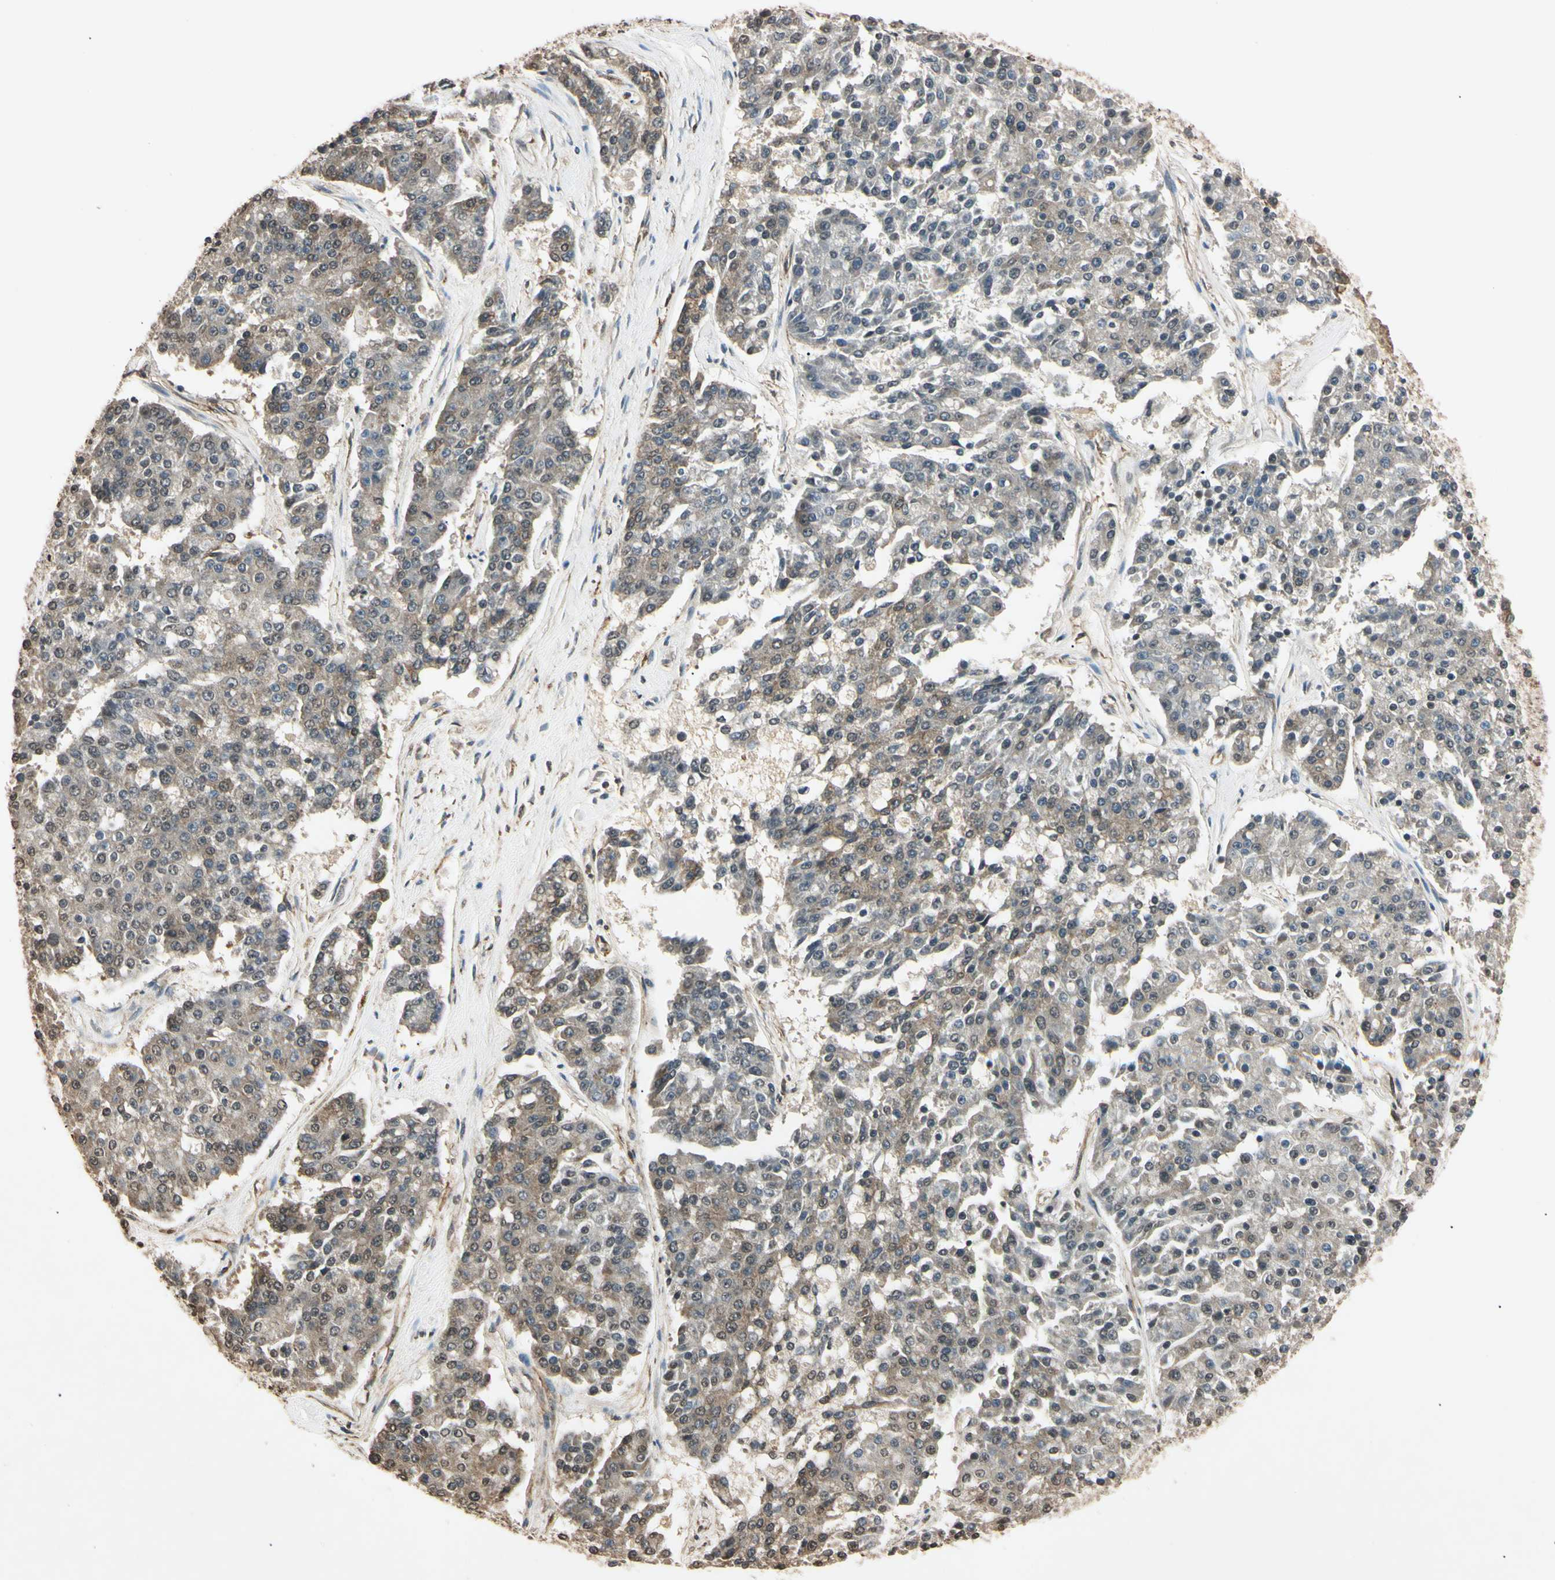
{"staining": {"intensity": "weak", "quantity": "25%-75%", "location": "cytoplasmic/membranous"}, "tissue": "pancreatic cancer", "cell_type": "Tumor cells", "image_type": "cancer", "snomed": [{"axis": "morphology", "description": "Adenocarcinoma, NOS"}, {"axis": "topography", "description": "Pancreas"}], "caption": "Brown immunohistochemical staining in human pancreatic cancer (adenocarcinoma) shows weak cytoplasmic/membranous expression in approximately 25%-75% of tumor cells.", "gene": "EPN1", "patient": {"sex": "male", "age": 50}}